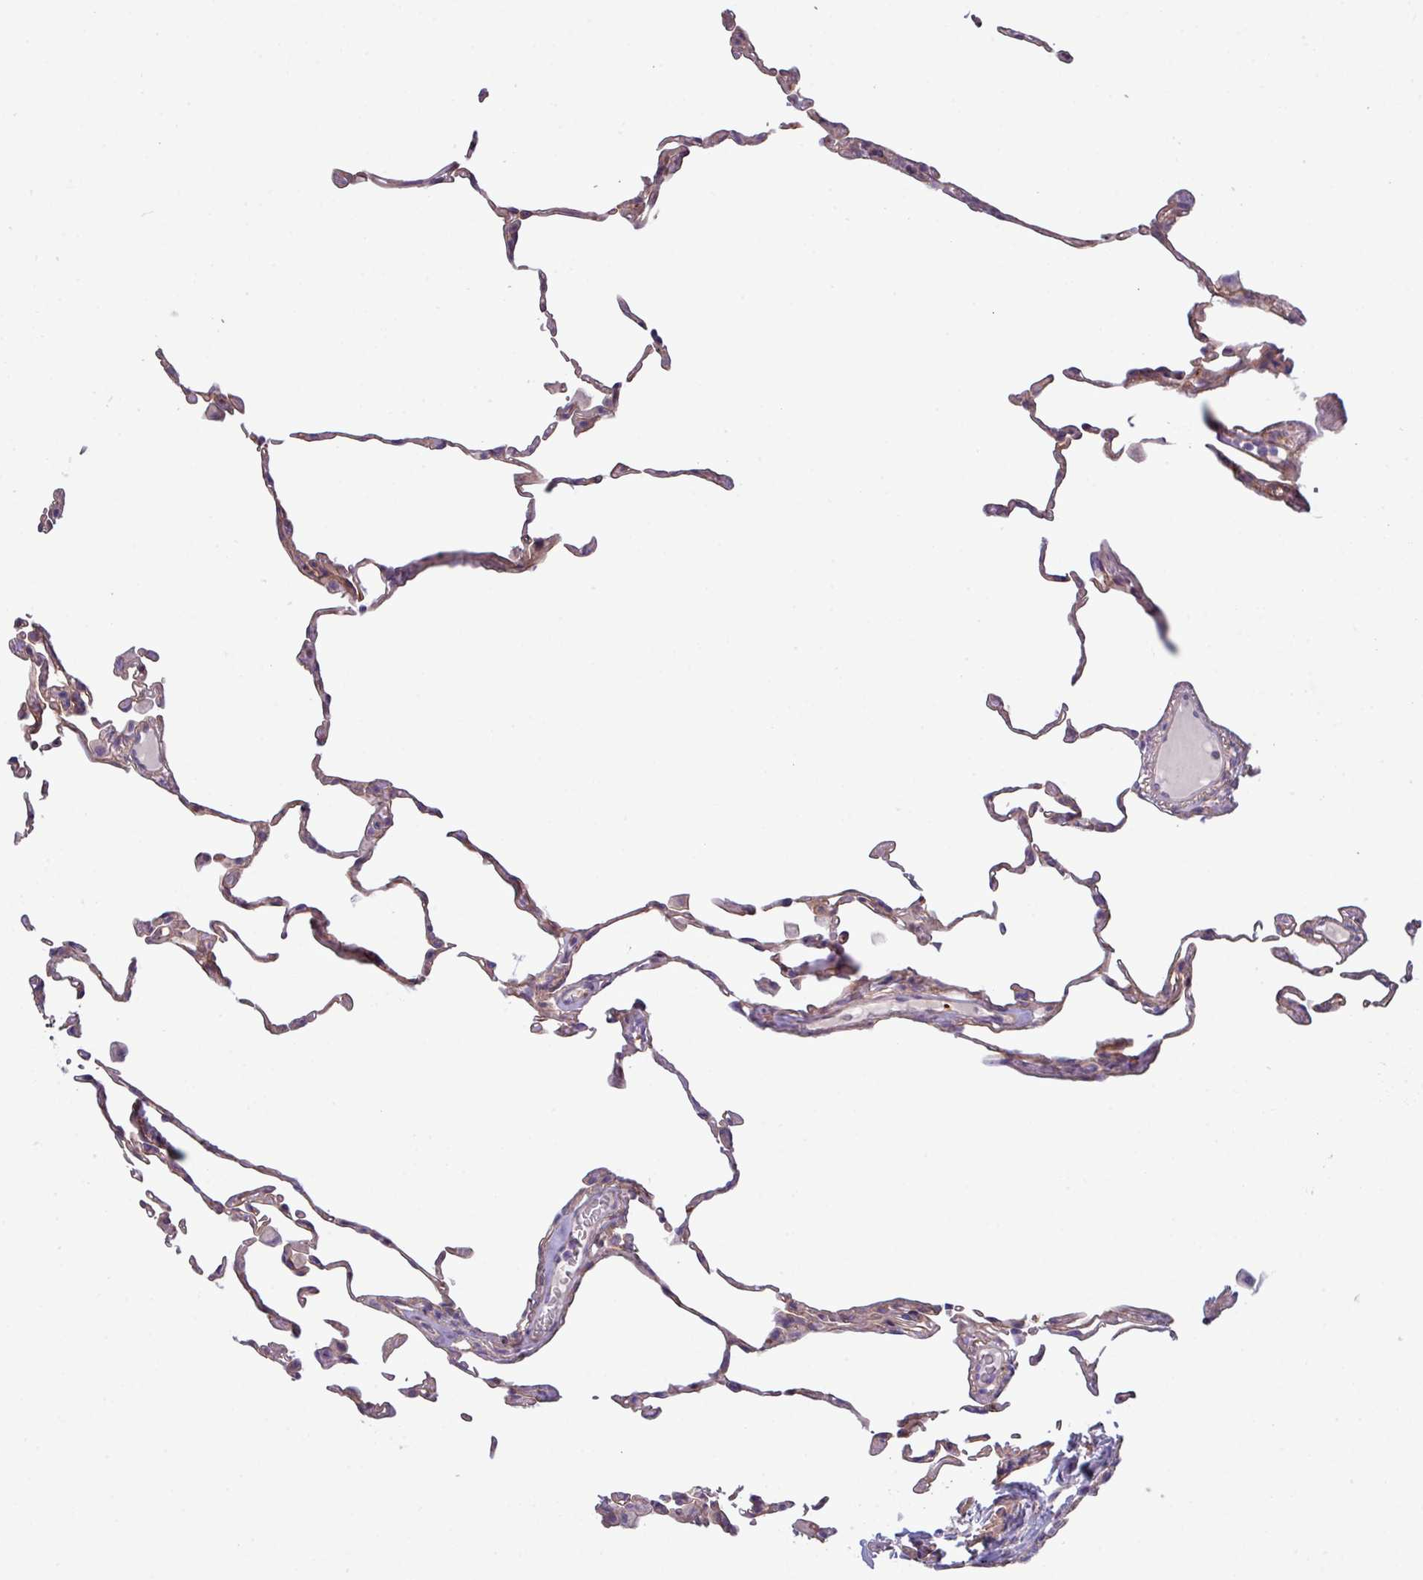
{"staining": {"intensity": "weak", "quantity": "25%-75%", "location": "cytoplasmic/membranous"}, "tissue": "lung", "cell_type": "Alveolar cells", "image_type": "normal", "snomed": [{"axis": "morphology", "description": "Normal tissue, NOS"}, {"axis": "topography", "description": "Lung"}], "caption": "Immunohistochemical staining of benign lung shows low levels of weak cytoplasmic/membranous expression in approximately 25%-75% of alveolar cells. (DAB (3,3'-diaminobenzidine) IHC, brown staining for protein, blue staining for nuclei).", "gene": "KIRREL3", "patient": {"sex": "female", "age": 57}}